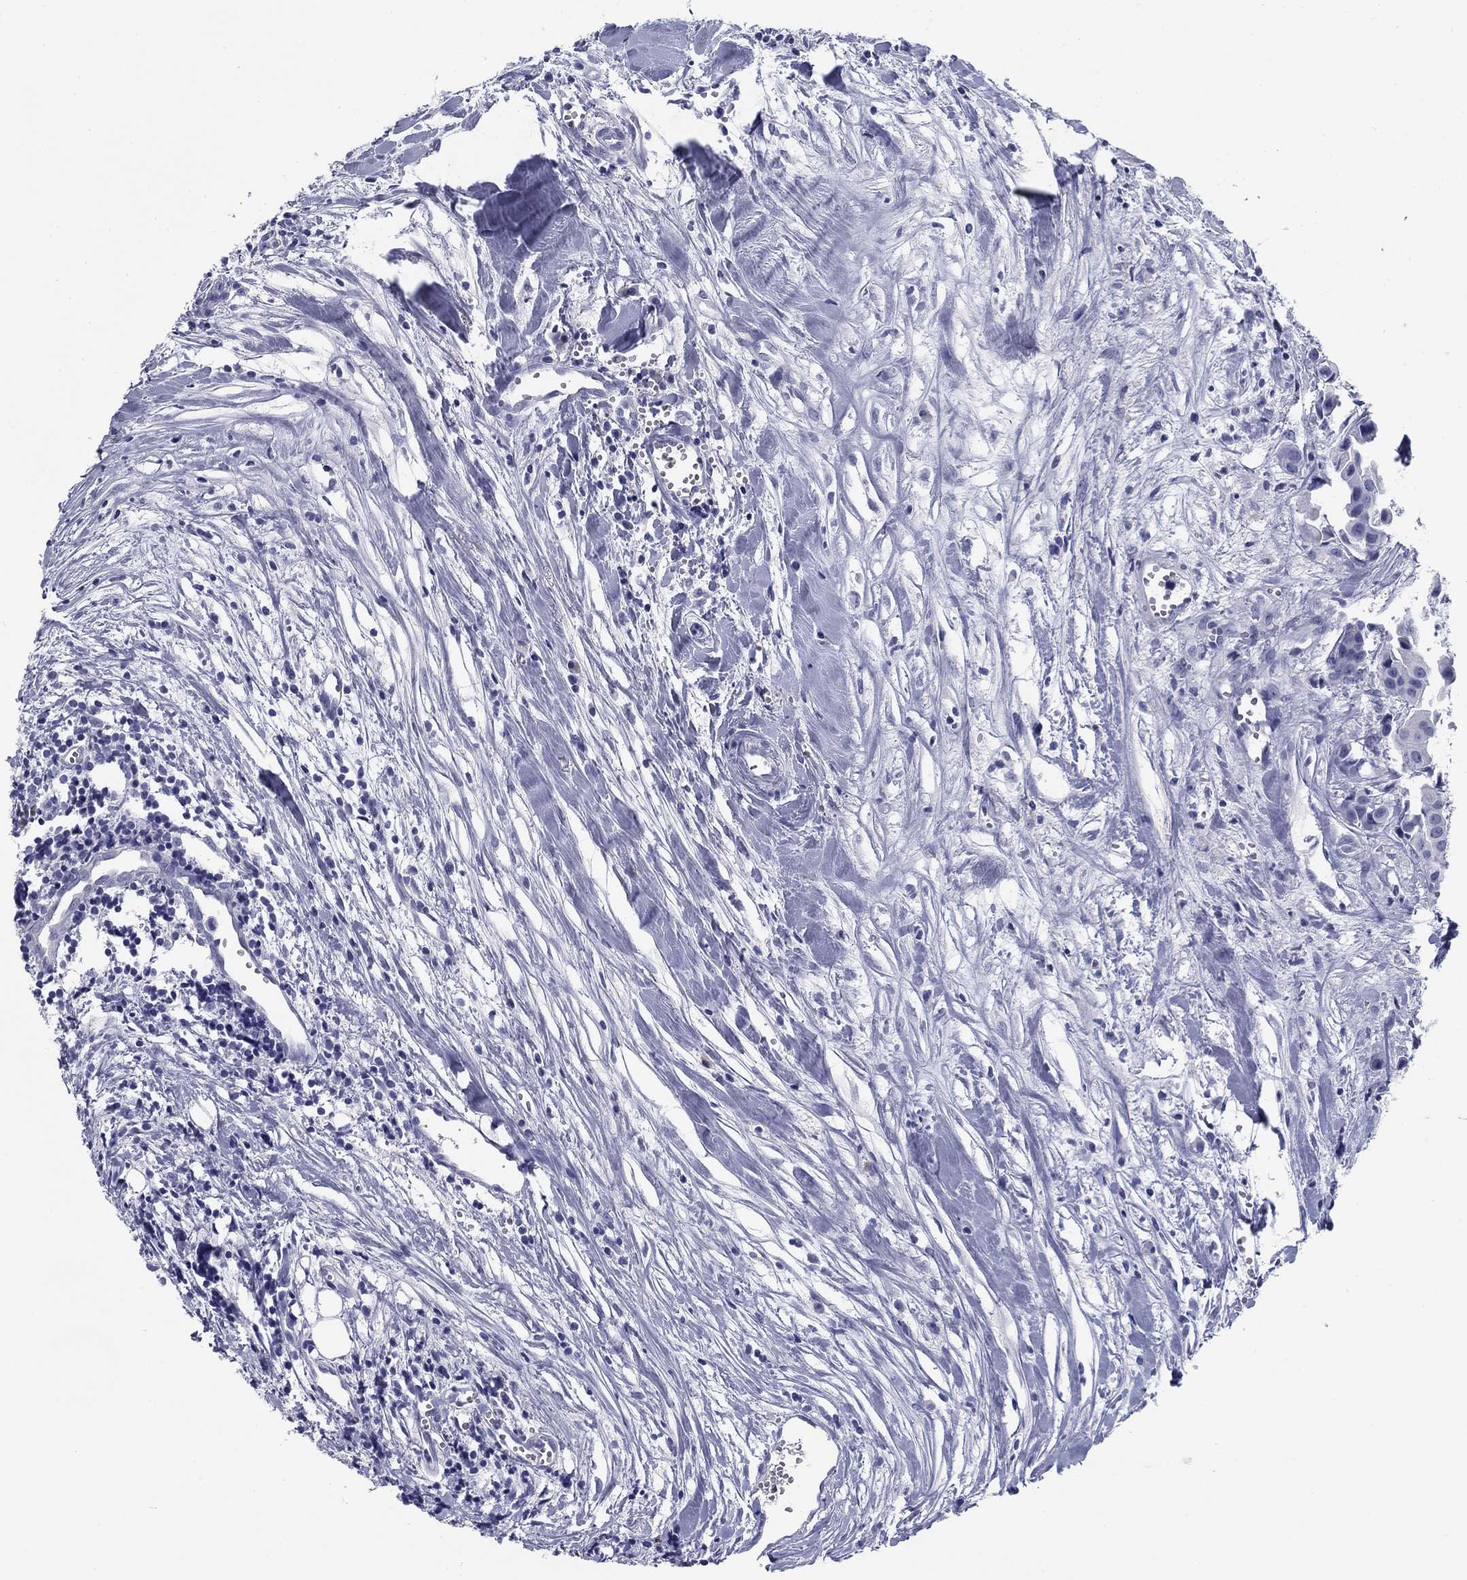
{"staining": {"intensity": "negative", "quantity": "none", "location": "none"}, "tissue": "head and neck cancer", "cell_type": "Tumor cells", "image_type": "cancer", "snomed": [{"axis": "morphology", "description": "Adenocarcinoma, NOS"}, {"axis": "topography", "description": "Head-Neck"}], "caption": "This is an immunohistochemistry (IHC) photomicrograph of head and neck cancer. There is no staining in tumor cells.", "gene": "KCNH1", "patient": {"sex": "male", "age": 76}}